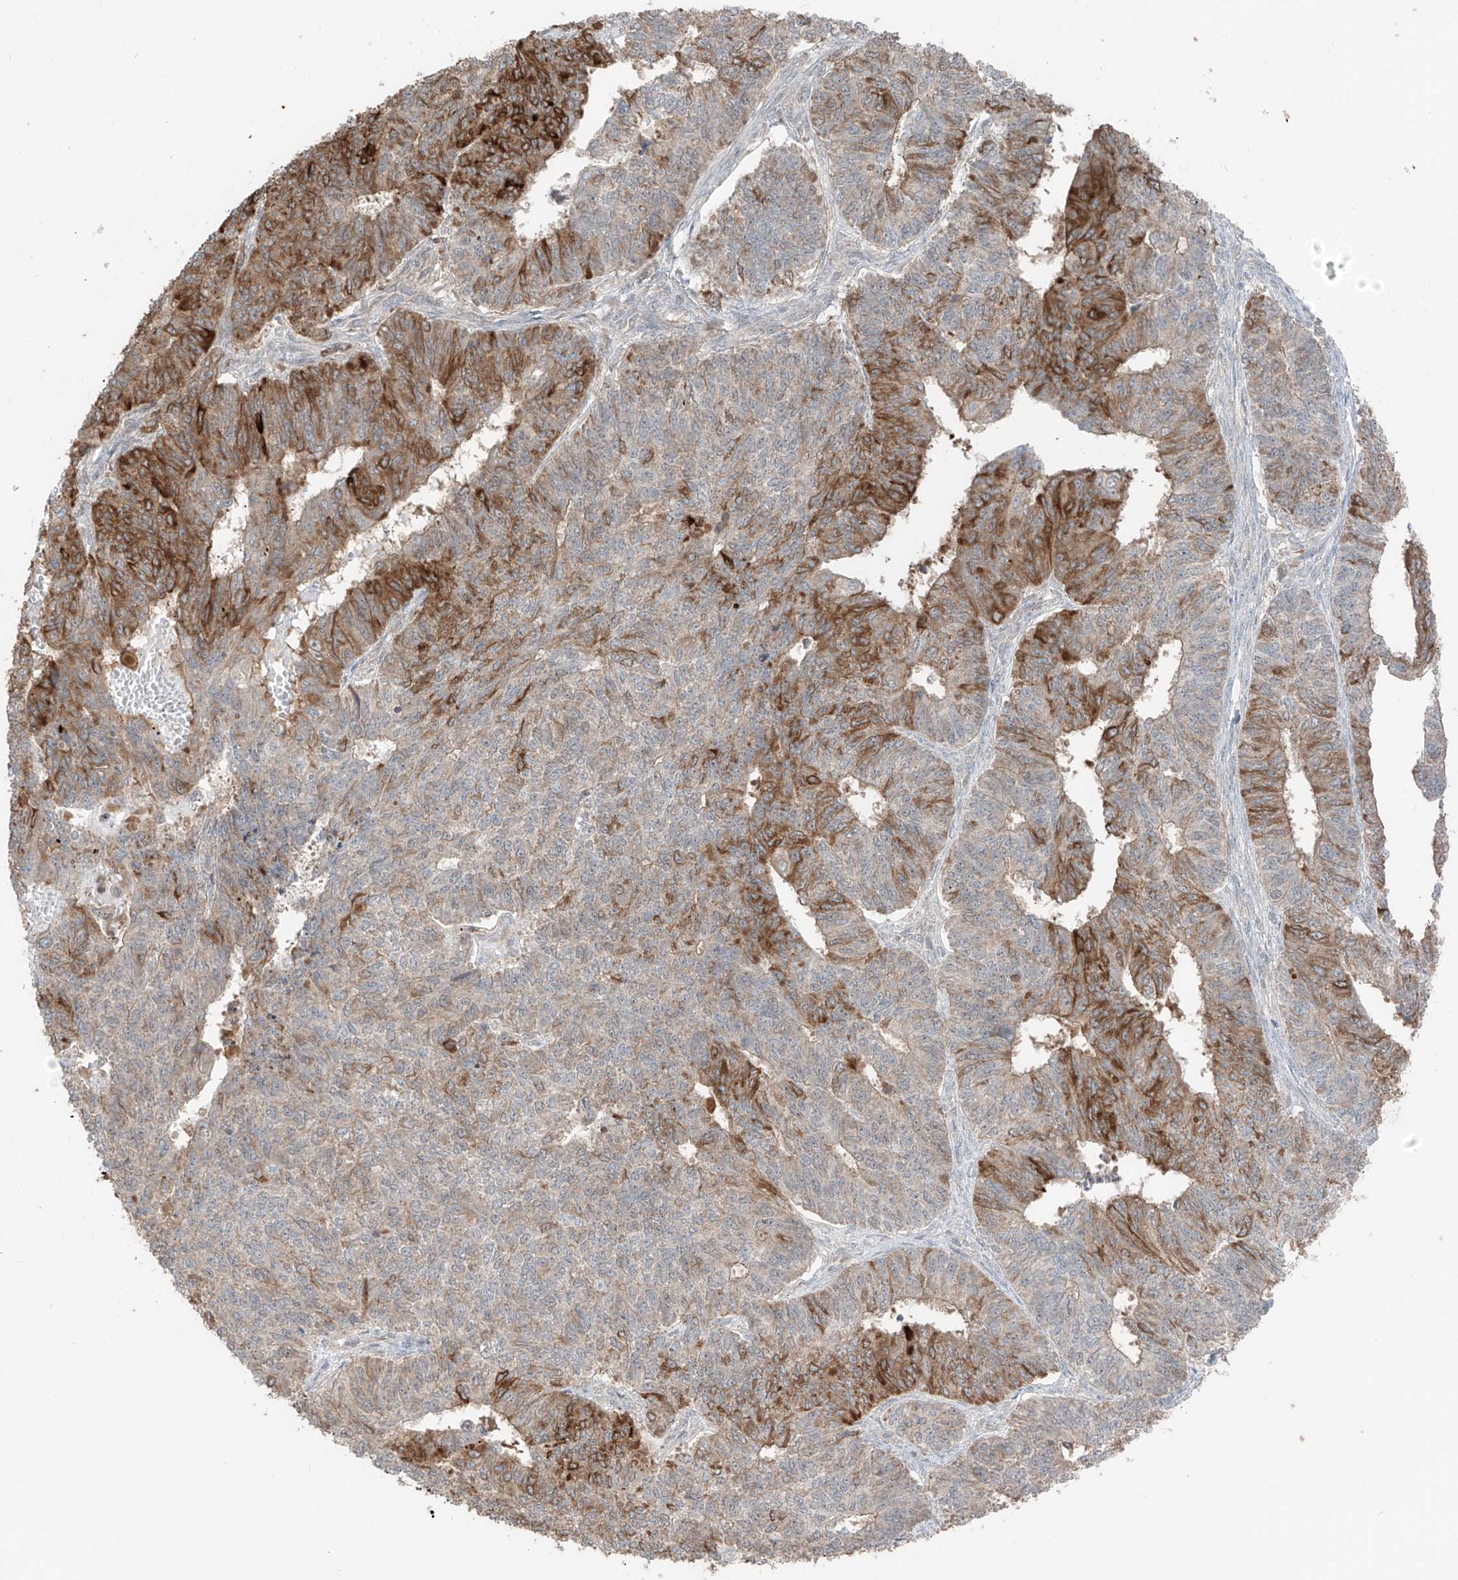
{"staining": {"intensity": "moderate", "quantity": "25%-75%", "location": "cytoplasmic/membranous"}, "tissue": "endometrial cancer", "cell_type": "Tumor cells", "image_type": "cancer", "snomed": [{"axis": "morphology", "description": "Adenocarcinoma, NOS"}, {"axis": "topography", "description": "Endometrium"}], "caption": "Endometrial cancer stained with a protein marker demonstrates moderate staining in tumor cells.", "gene": "COLGALT2", "patient": {"sex": "female", "age": 32}}